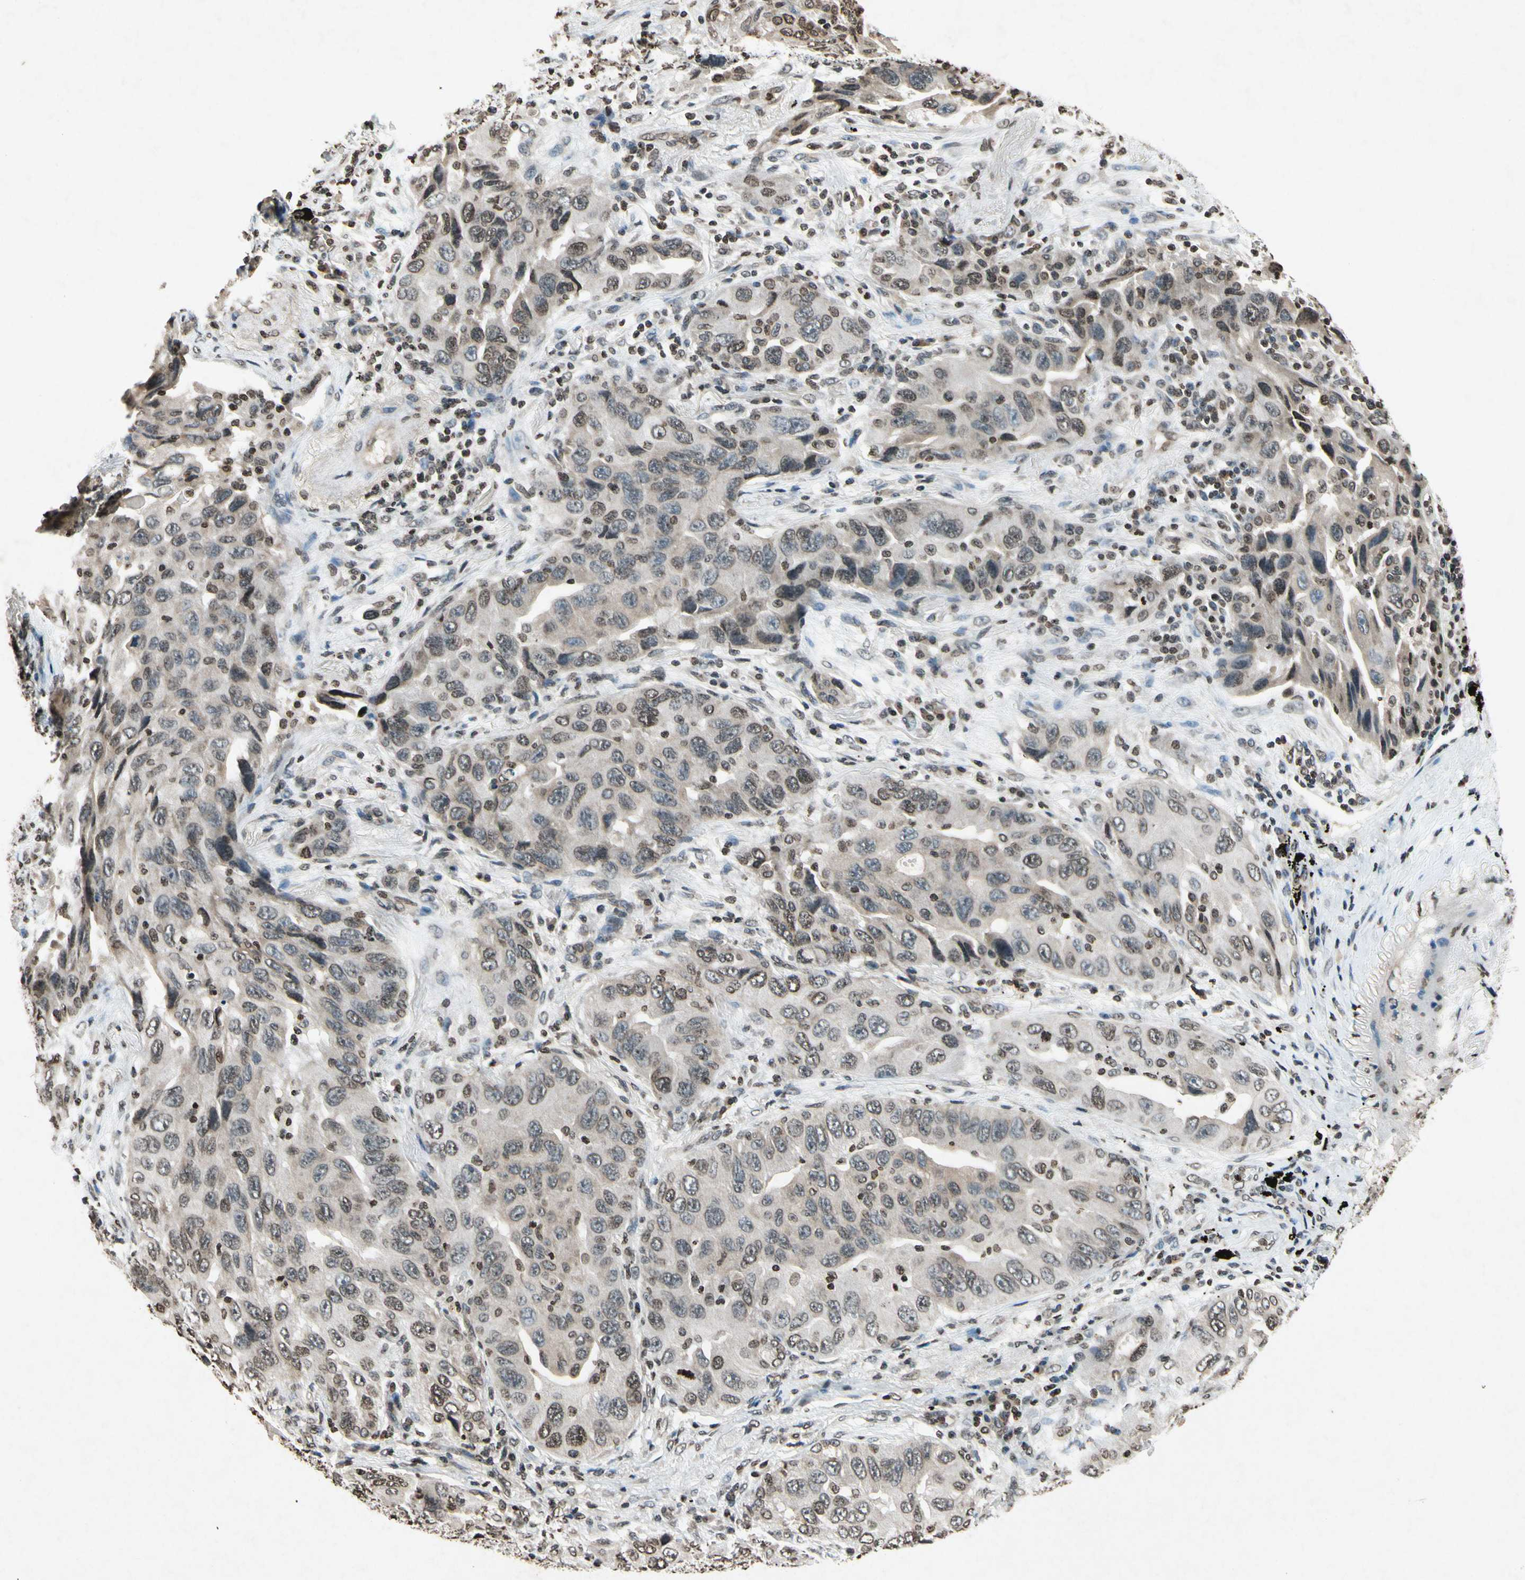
{"staining": {"intensity": "weak", "quantity": "<25%", "location": "nuclear"}, "tissue": "lung cancer", "cell_type": "Tumor cells", "image_type": "cancer", "snomed": [{"axis": "morphology", "description": "Adenocarcinoma, NOS"}, {"axis": "topography", "description": "Lung"}], "caption": "DAB immunohistochemical staining of lung adenocarcinoma reveals no significant staining in tumor cells.", "gene": "HOXB3", "patient": {"sex": "female", "age": 65}}